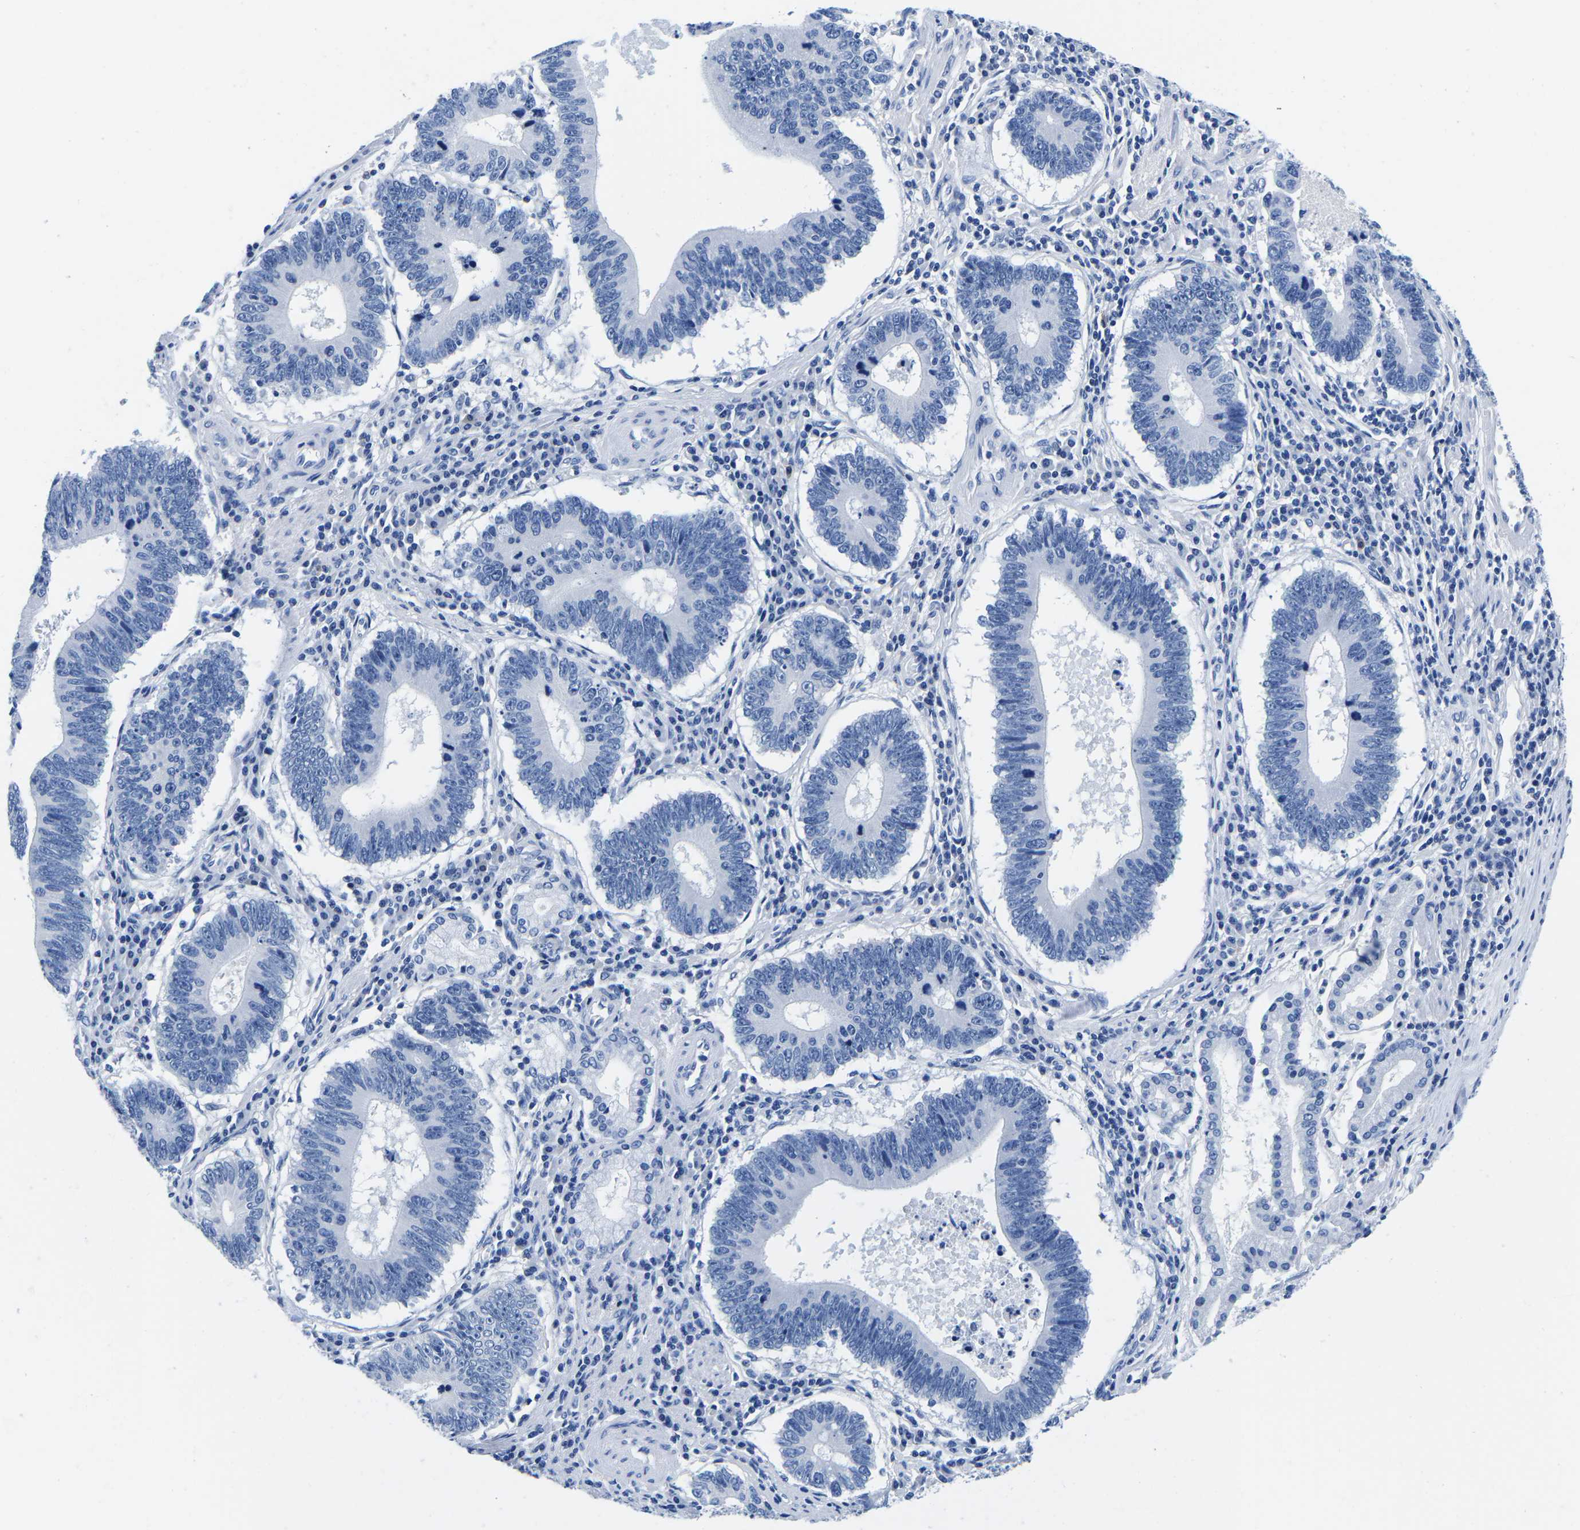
{"staining": {"intensity": "negative", "quantity": "none", "location": "none"}, "tissue": "stomach cancer", "cell_type": "Tumor cells", "image_type": "cancer", "snomed": [{"axis": "morphology", "description": "Adenocarcinoma, NOS"}, {"axis": "topography", "description": "Stomach"}], "caption": "A high-resolution image shows IHC staining of stomach cancer (adenocarcinoma), which reveals no significant positivity in tumor cells.", "gene": "CYP1A2", "patient": {"sex": "male", "age": 59}}